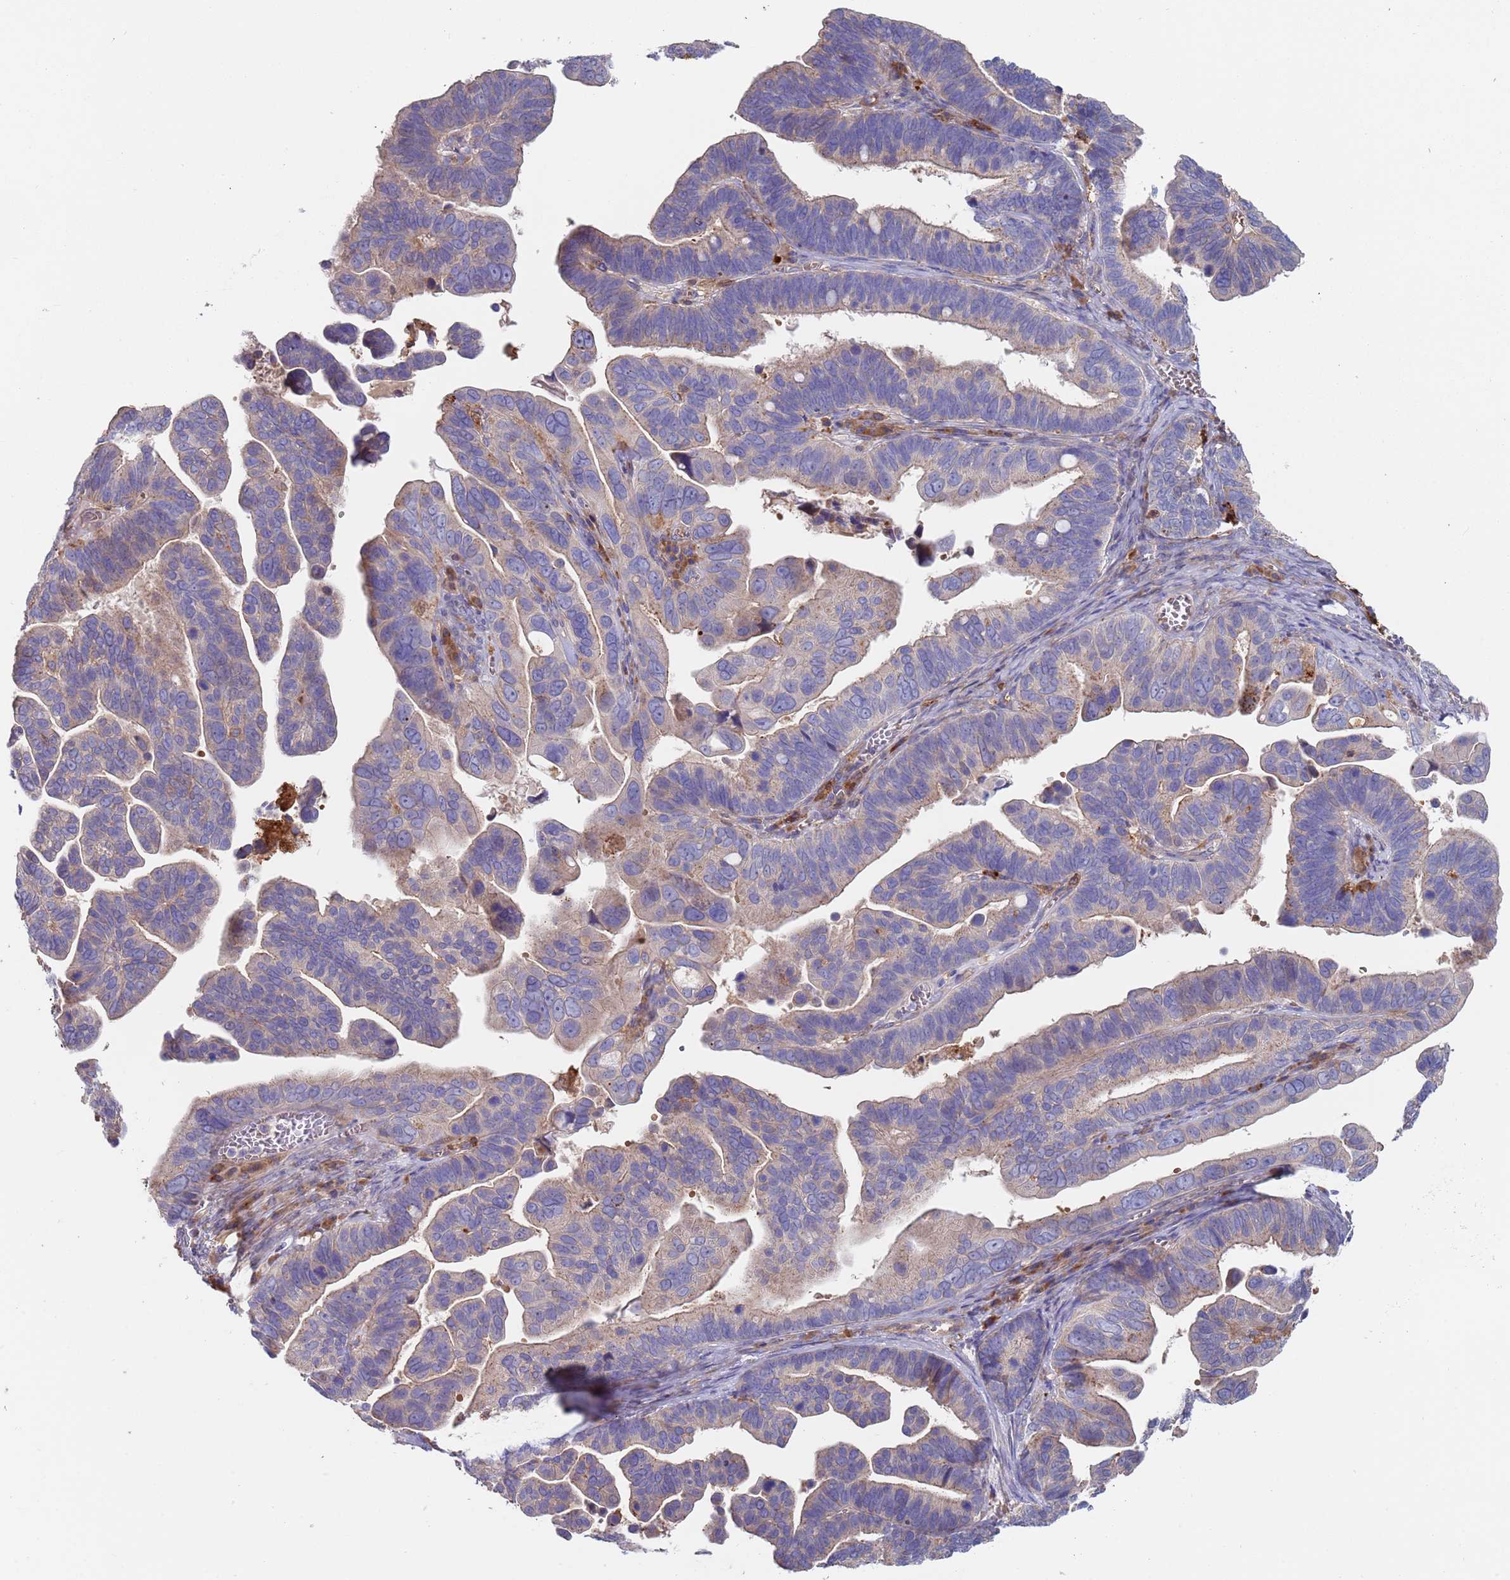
{"staining": {"intensity": "negative", "quantity": "none", "location": "none"}, "tissue": "ovarian cancer", "cell_type": "Tumor cells", "image_type": "cancer", "snomed": [{"axis": "morphology", "description": "Cystadenocarcinoma, serous, NOS"}, {"axis": "topography", "description": "Ovary"}], "caption": "Immunohistochemistry (IHC) photomicrograph of human ovarian cancer stained for a protein (brown), which displays no staining in tumor cells.", "gene": "MALRD1", "patient": {"sex": "female", "age": 56}}